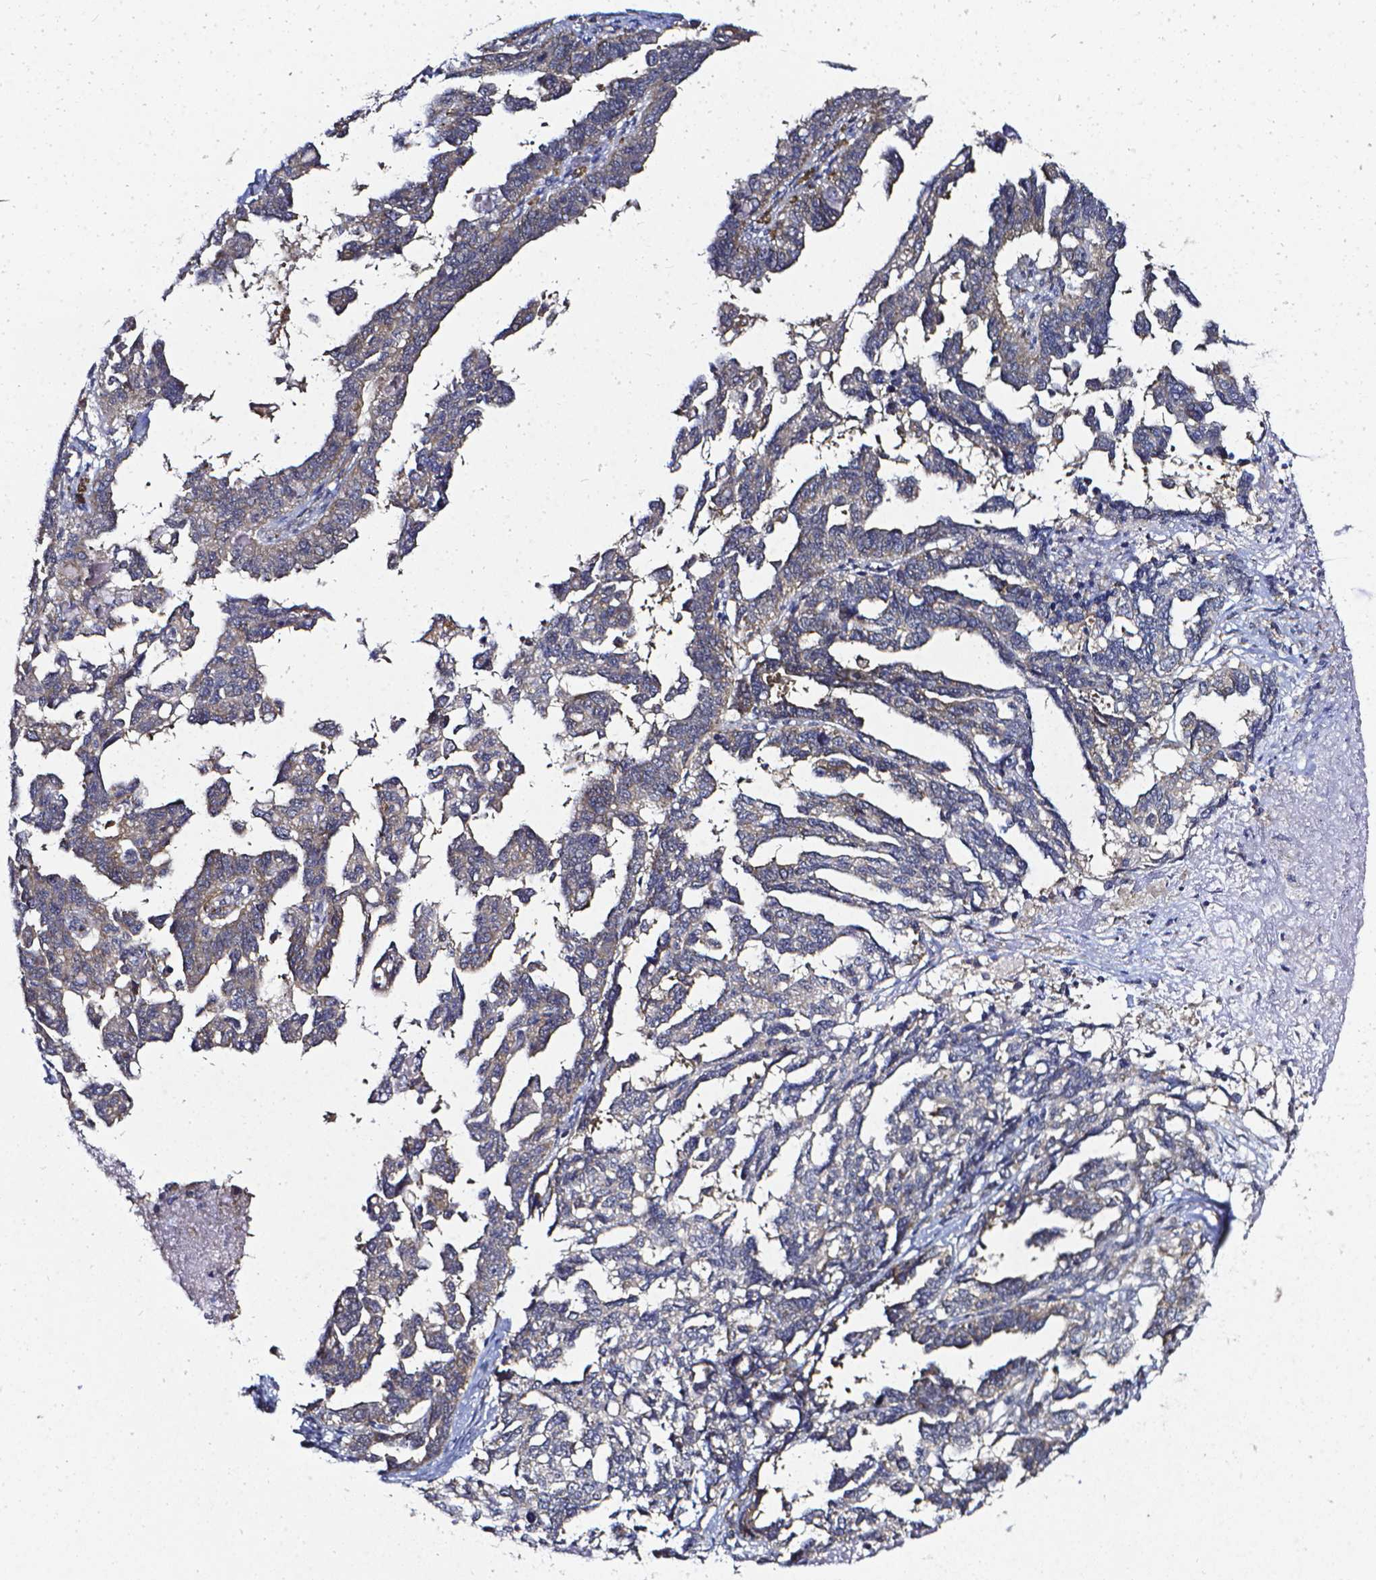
{"staining": {"intensity": "weak", "quantity": "25%-75%", "location": "cytoplasmic/membranous"}, "tissue": "ovarian cancer", "cell_type": "Tumor cells", "image_type": "cancer", "snomed": [{"axis": "morphology", "description": "Cystadenocarcinoma, serous, NOS"}, {"axis": "topography", "description": "Ovary"}], "caption": "Human ovarian cancer (serous cystadenocarcinoma) stained with a brown dye exhibits weak cytoplasmic/membranous positive expression in about 25%-75% of tumor cells.", "gene": "PRAG1", "patient": {"sex": "female", "age": 69}}